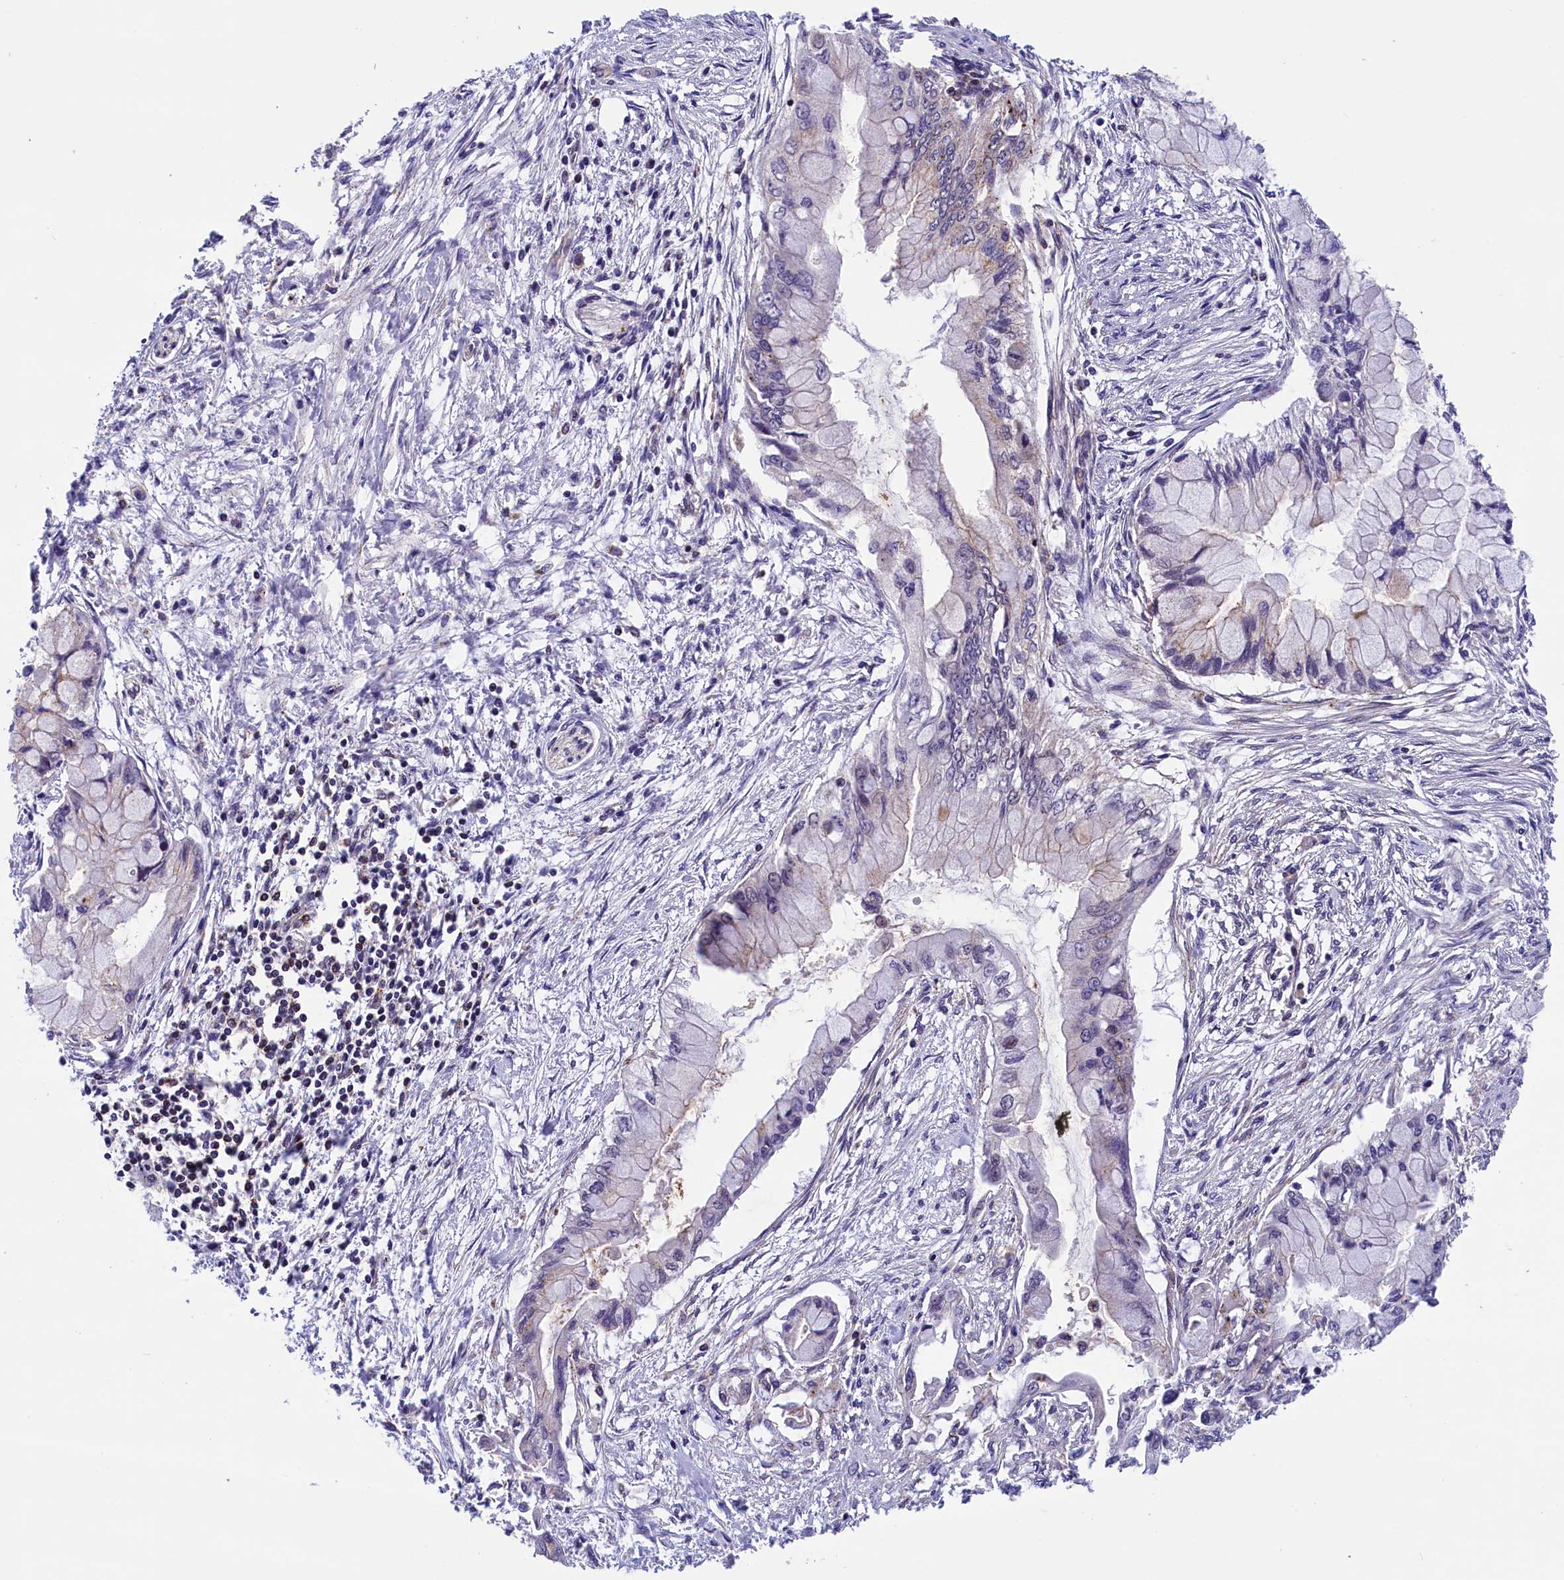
{"staining": {"intensity": "weak", "quantity": "<25%", "location": "cytoplasmic/membranous"}, "tissue": "pancreatic cancer", "cell_type": "Tumor cells", "image_type": "cancer", "snomed": [{"axis": "morphology", "description": "Adenocarcinoma, NOS"}, {"axis": "topography", "description": "Pancreas"}], "caption": "Pancreatic cancer was stained to show a protein in brown. There is no significant positivity in tumor cells. (DAB (3,3'-diaminobenzidine) IHC visualized using brightfield microscopy, high magnification).", "gene": "IST1", "patient": {"sex": "male", "age": 48}}